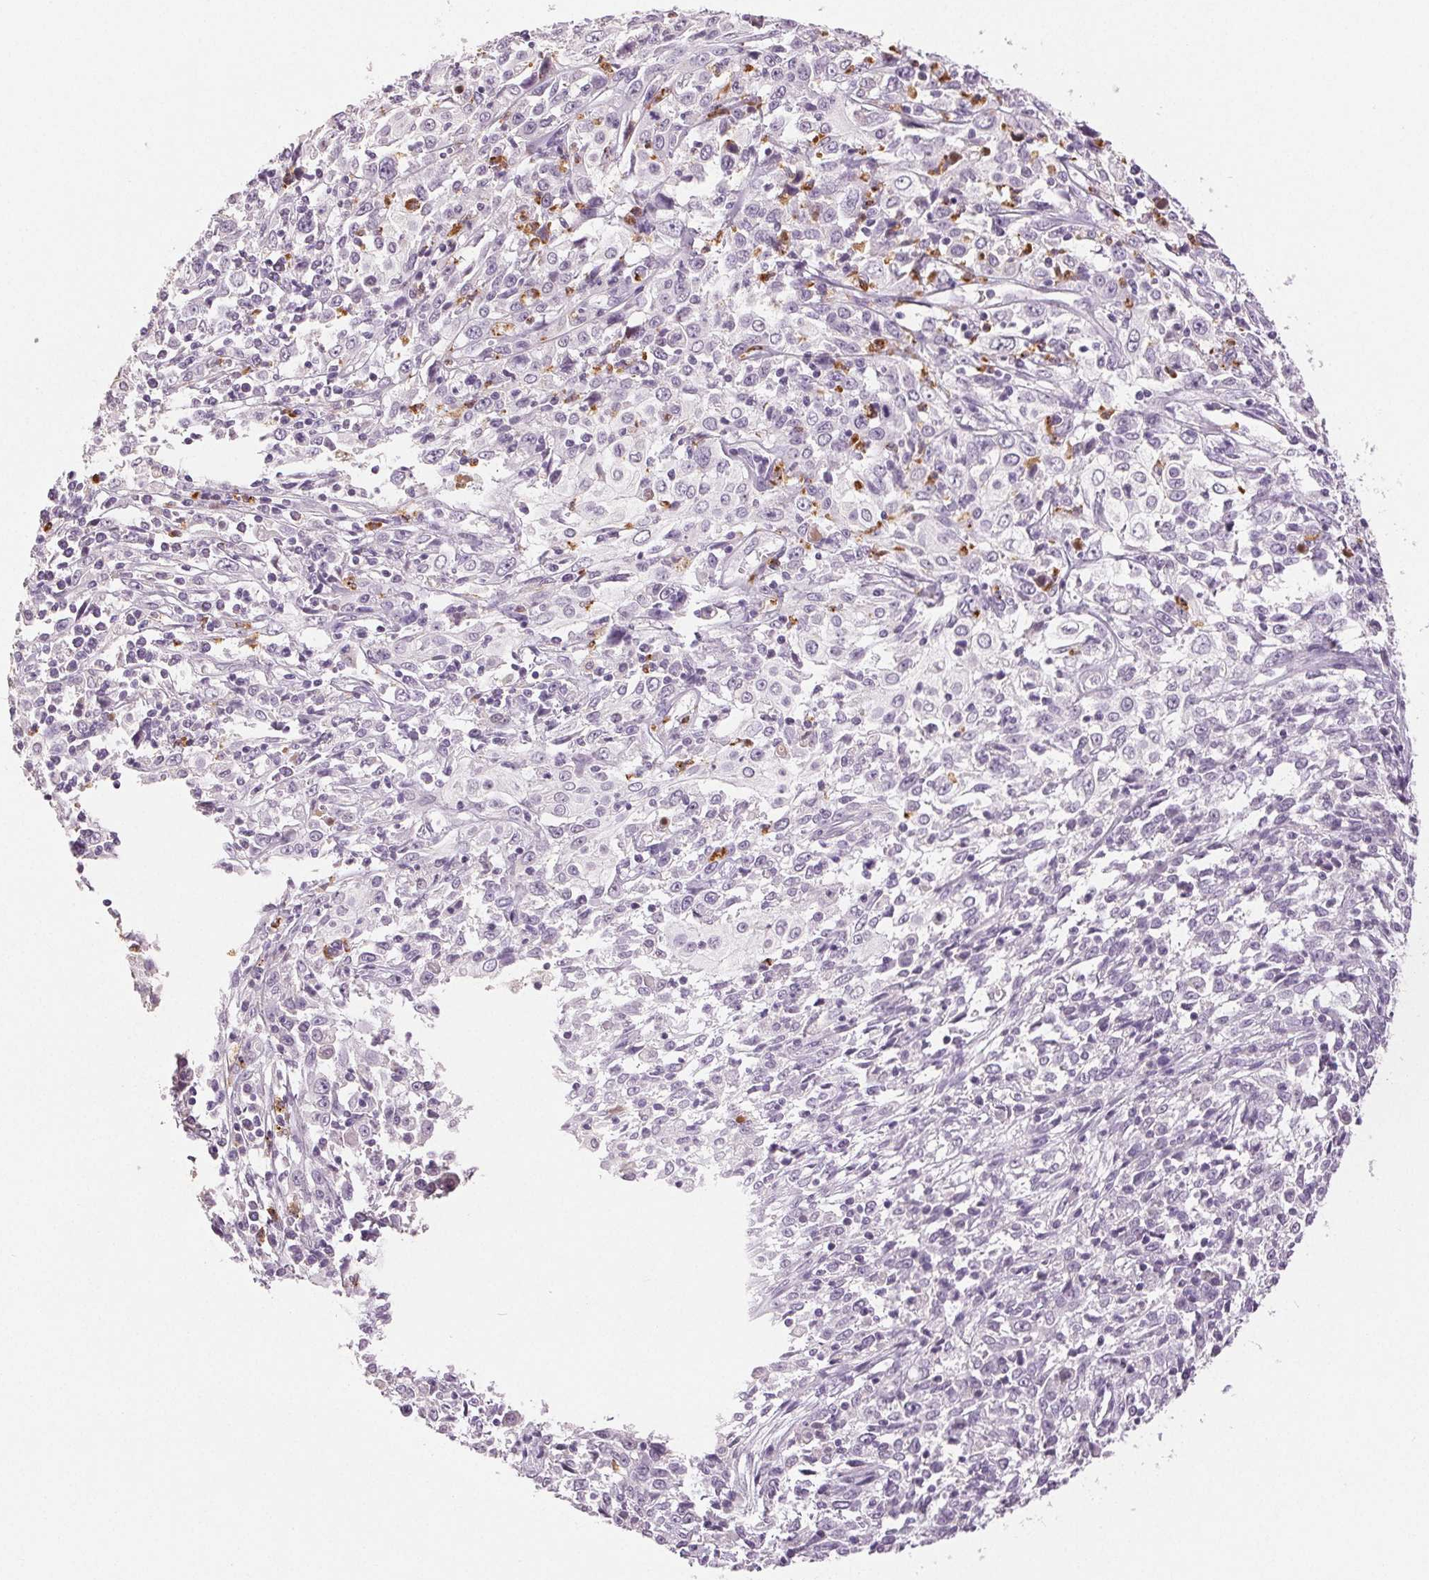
{"staining": {"intensity": "negative", "quantity": "none", "location": "none"}, "tissue": "cervical cancer", "cell_type": "Tumor cells", "image_type": "cancer", "snomed": [{"axis": "morphology", "description": "Adenocarcinoma, NOS"}, {"axis": "topography", "description": "Cervix"}], "caption": "High power microscopy histopathology image of an immunohistochemistry (IHC) micrograph of cervical cancer (adenocarcinoma), revealing no significant staining in tumor cells.", "gene": "LTF", "patient": {"sex": "female", "age": 40}}